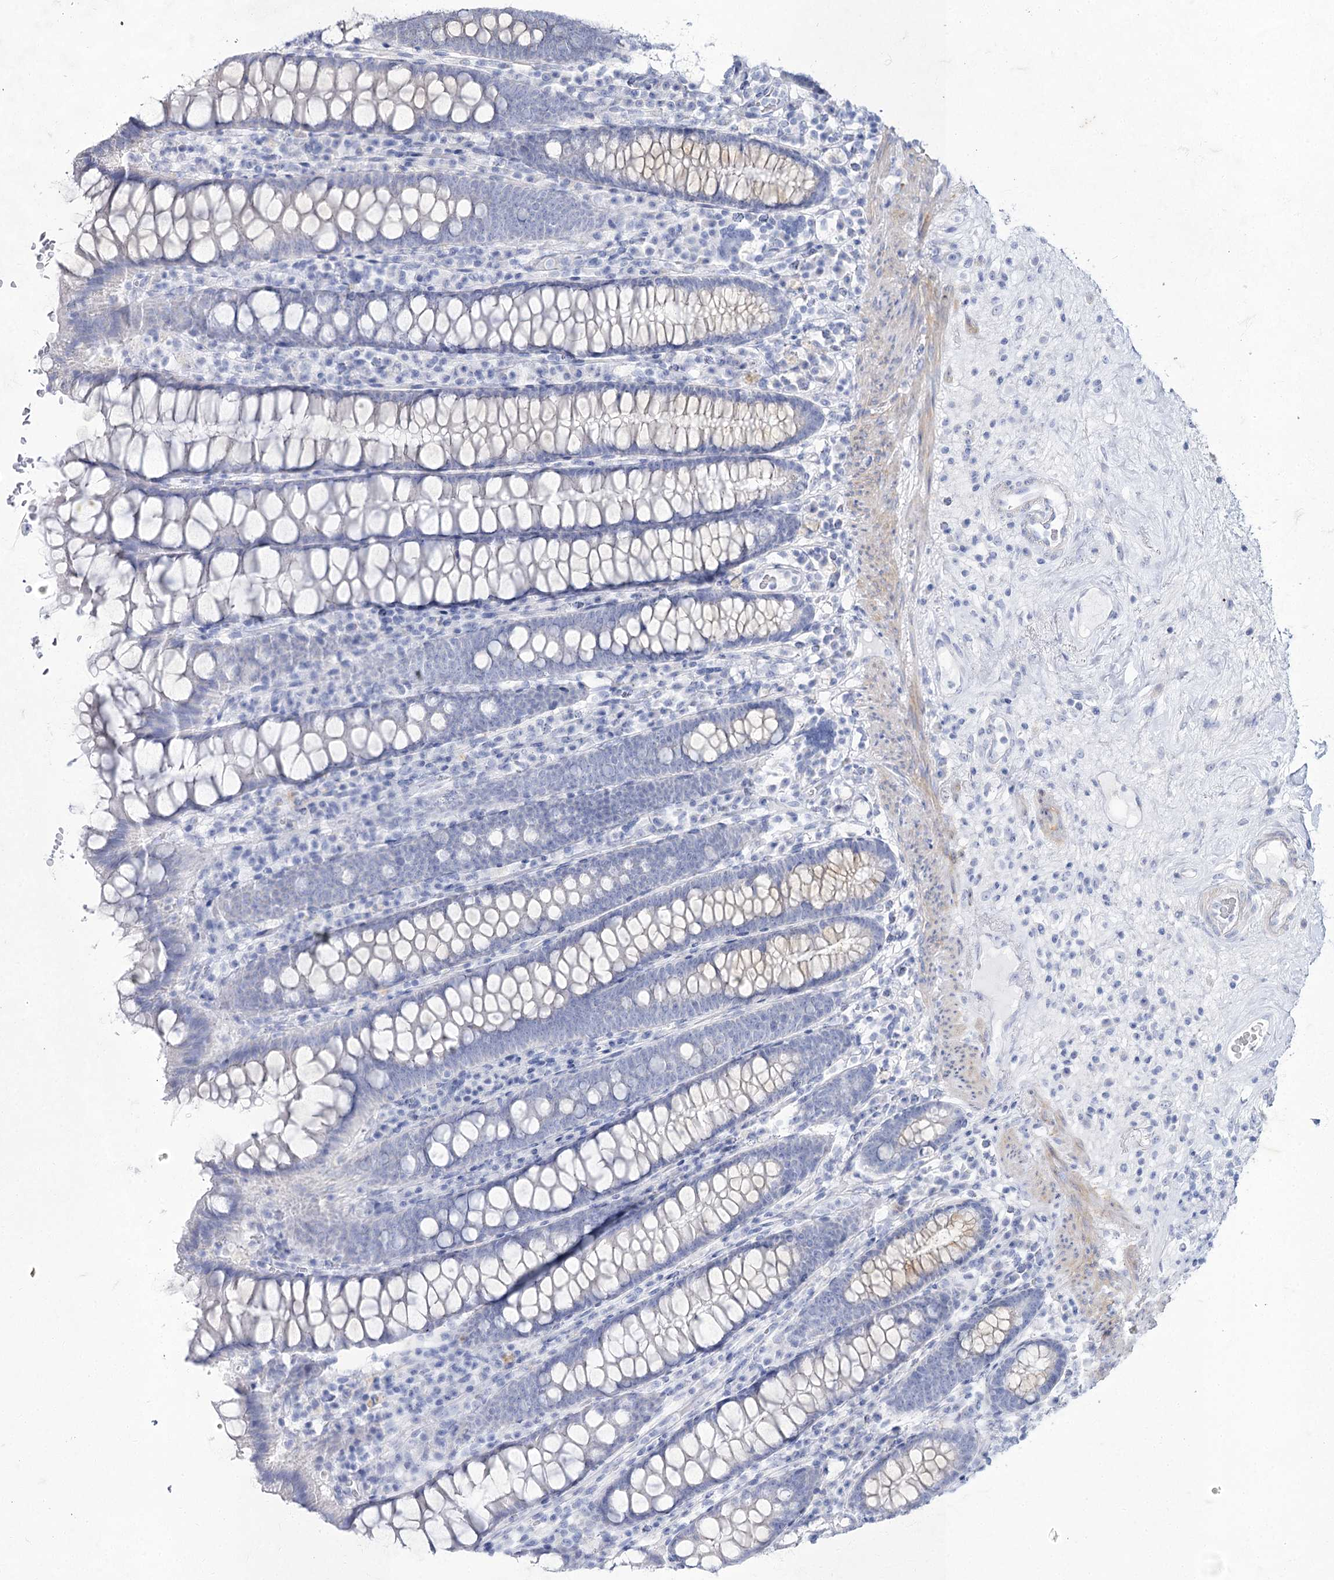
{"staining": {"intensity": "negative", "quantity": "none", "location": "none"}, "tissue": "colon", "cell_type": "Endothelial cells", "image_type": "normal", "snomed": [{"axis": "morphology", "description": "Normal tissue, NOS"}, {"axis": "topography", "description": "Colon"}], "caption": "IHC photomicrograph of normal colon stained for a protein (brown), which demonstrates no staining in endothelial cells.", "gene": "ACRV1", "patient": {"sex": "female", "age": 79}}